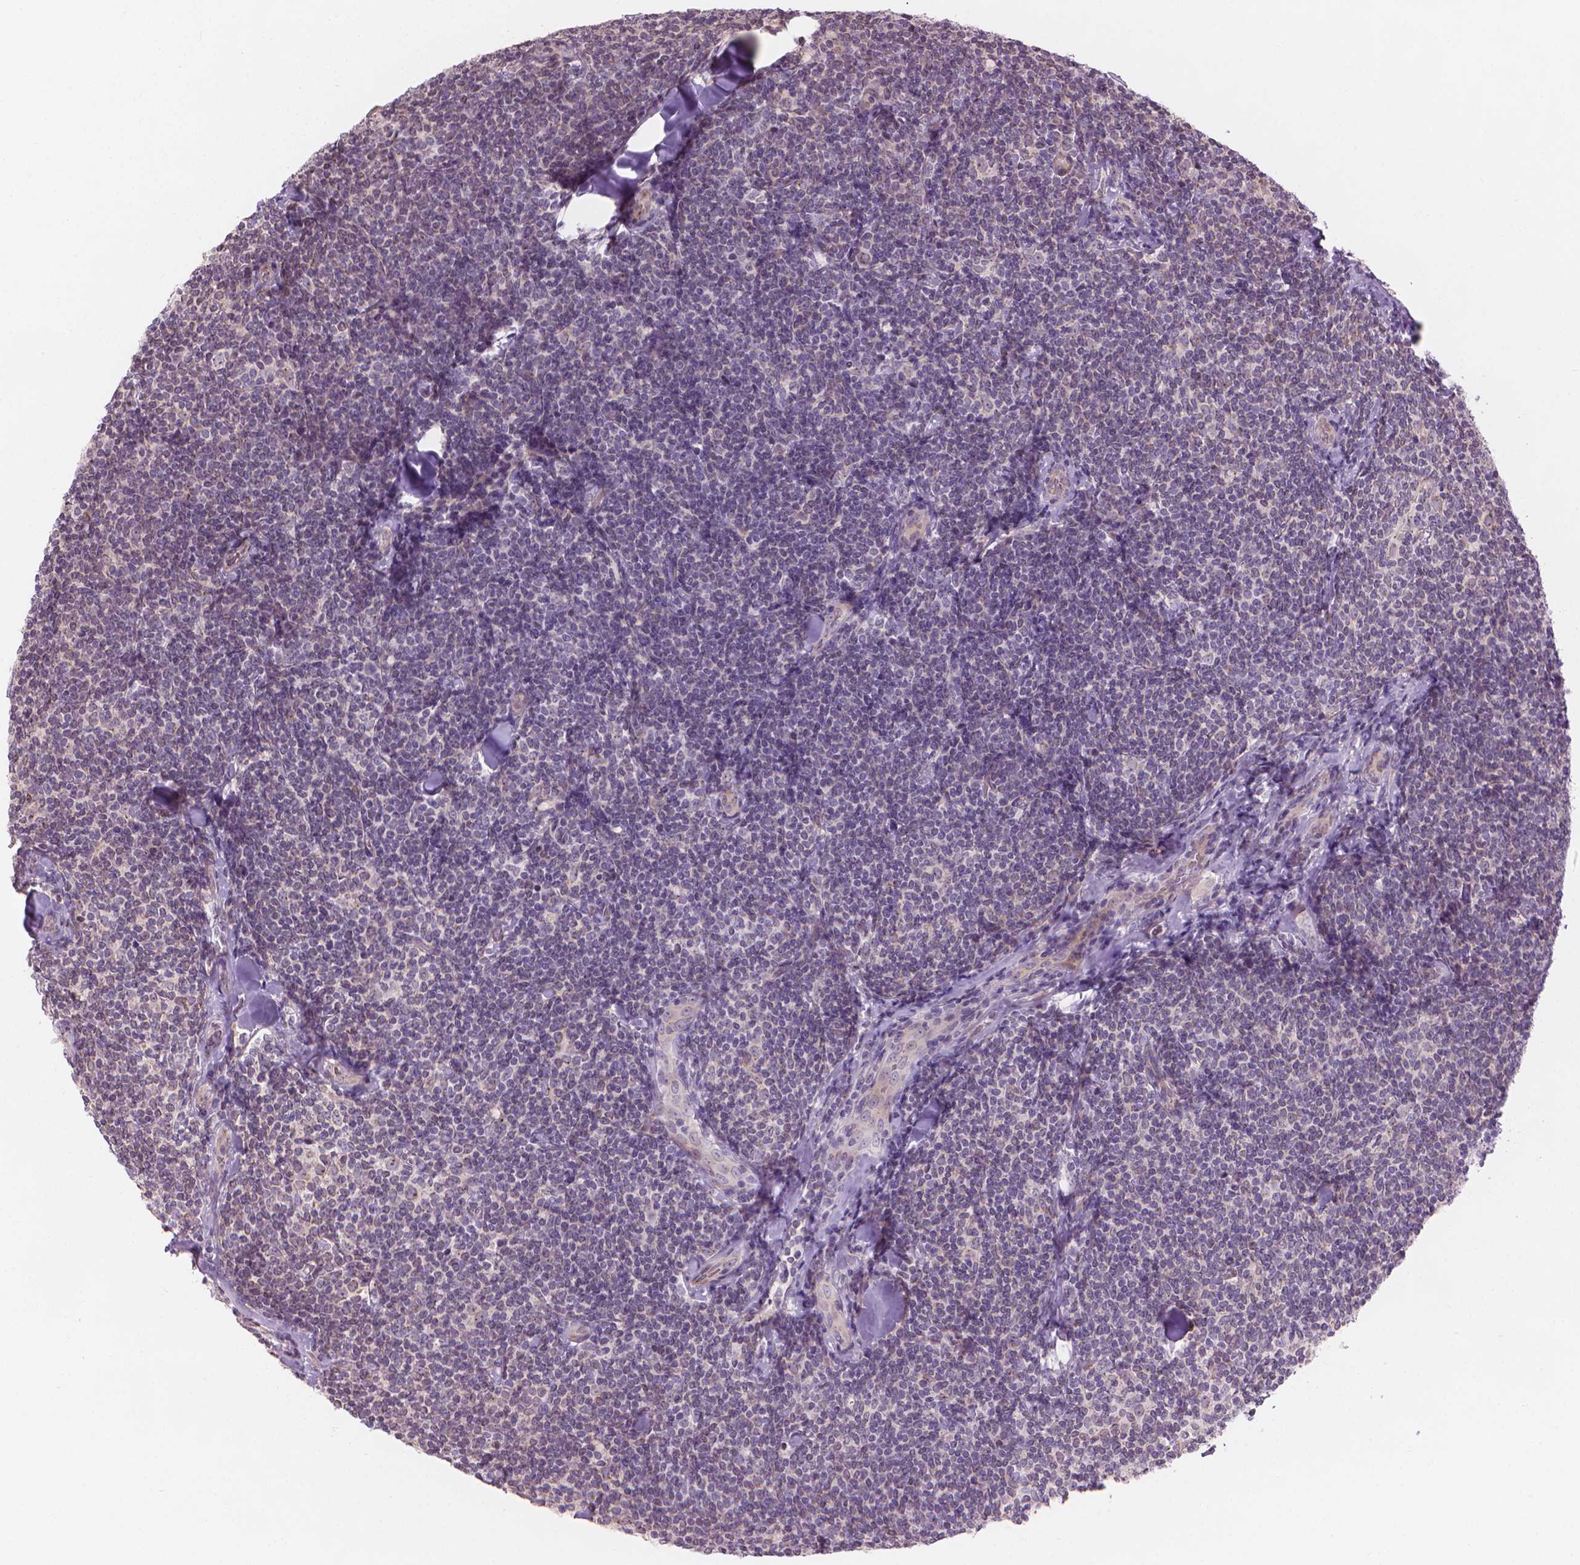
{"staining": {"intensity": "negative", "quantity": "none", "location": "none"}, "tissue": "lymphoma", "cell_type": "Tumor cells", "image_type": "cancer", "snomed": [{"axis": "morphology", "description": "Malignant lymphoma, non-Hodgkin's type, Low grade"}, {"axis": "topography", "description": "Lymph node"}], "caption": "The image reveals no significant expression in tumor cells of lymphoma. (Stains: DAB immunohistochemistry (IHC) with hematoxylin counter stain, Microscopy: brightfield microscopy at high magnification).", "gene": "IFFO1", "patient": {"sex": "female", "age": 56}}